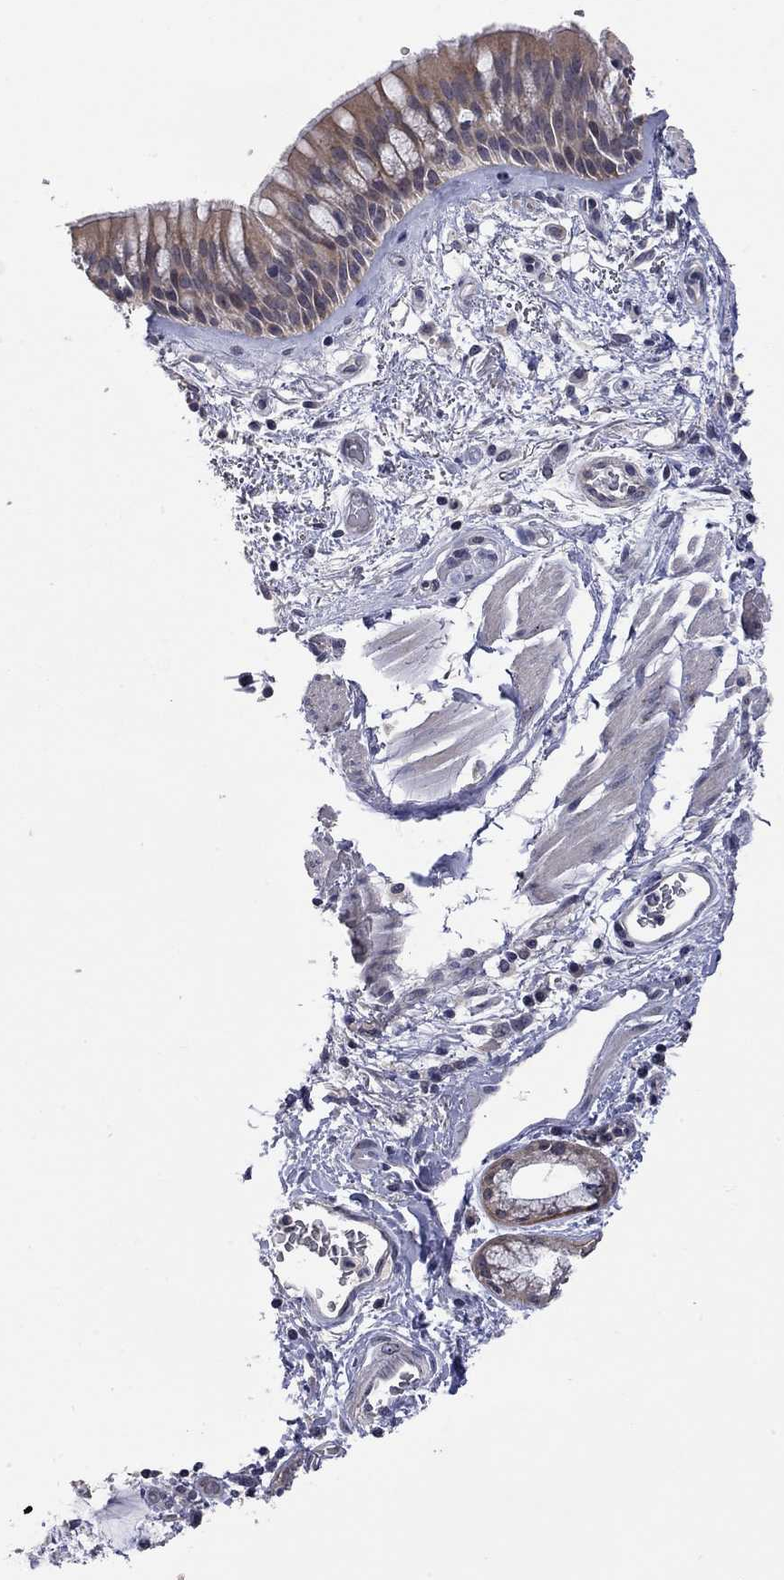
{"staining": {"intensity": "moderate", "quantity": "25%-75%", "location": "cytoplasmic/membranous"}, "tissue": "bronchus", "cell_type": "Respiratory epithelial cells", "image_type": "normal", "snomed": [{"axis": "morphology", "description": "Normal tissue, NOS"}, {"axis": "topography", "description": "Bronchus"}, {"axis": "topography", "description": "Lung"}], "caption": "Immunohistochemical staining of benign bronchus reveals moderate cytoplasmic/membranous protein positivity in about 25%-75% of respiratory epithelial cells.", "gene": "FABP12", "patient": {"sex": "female", "age": 57}}